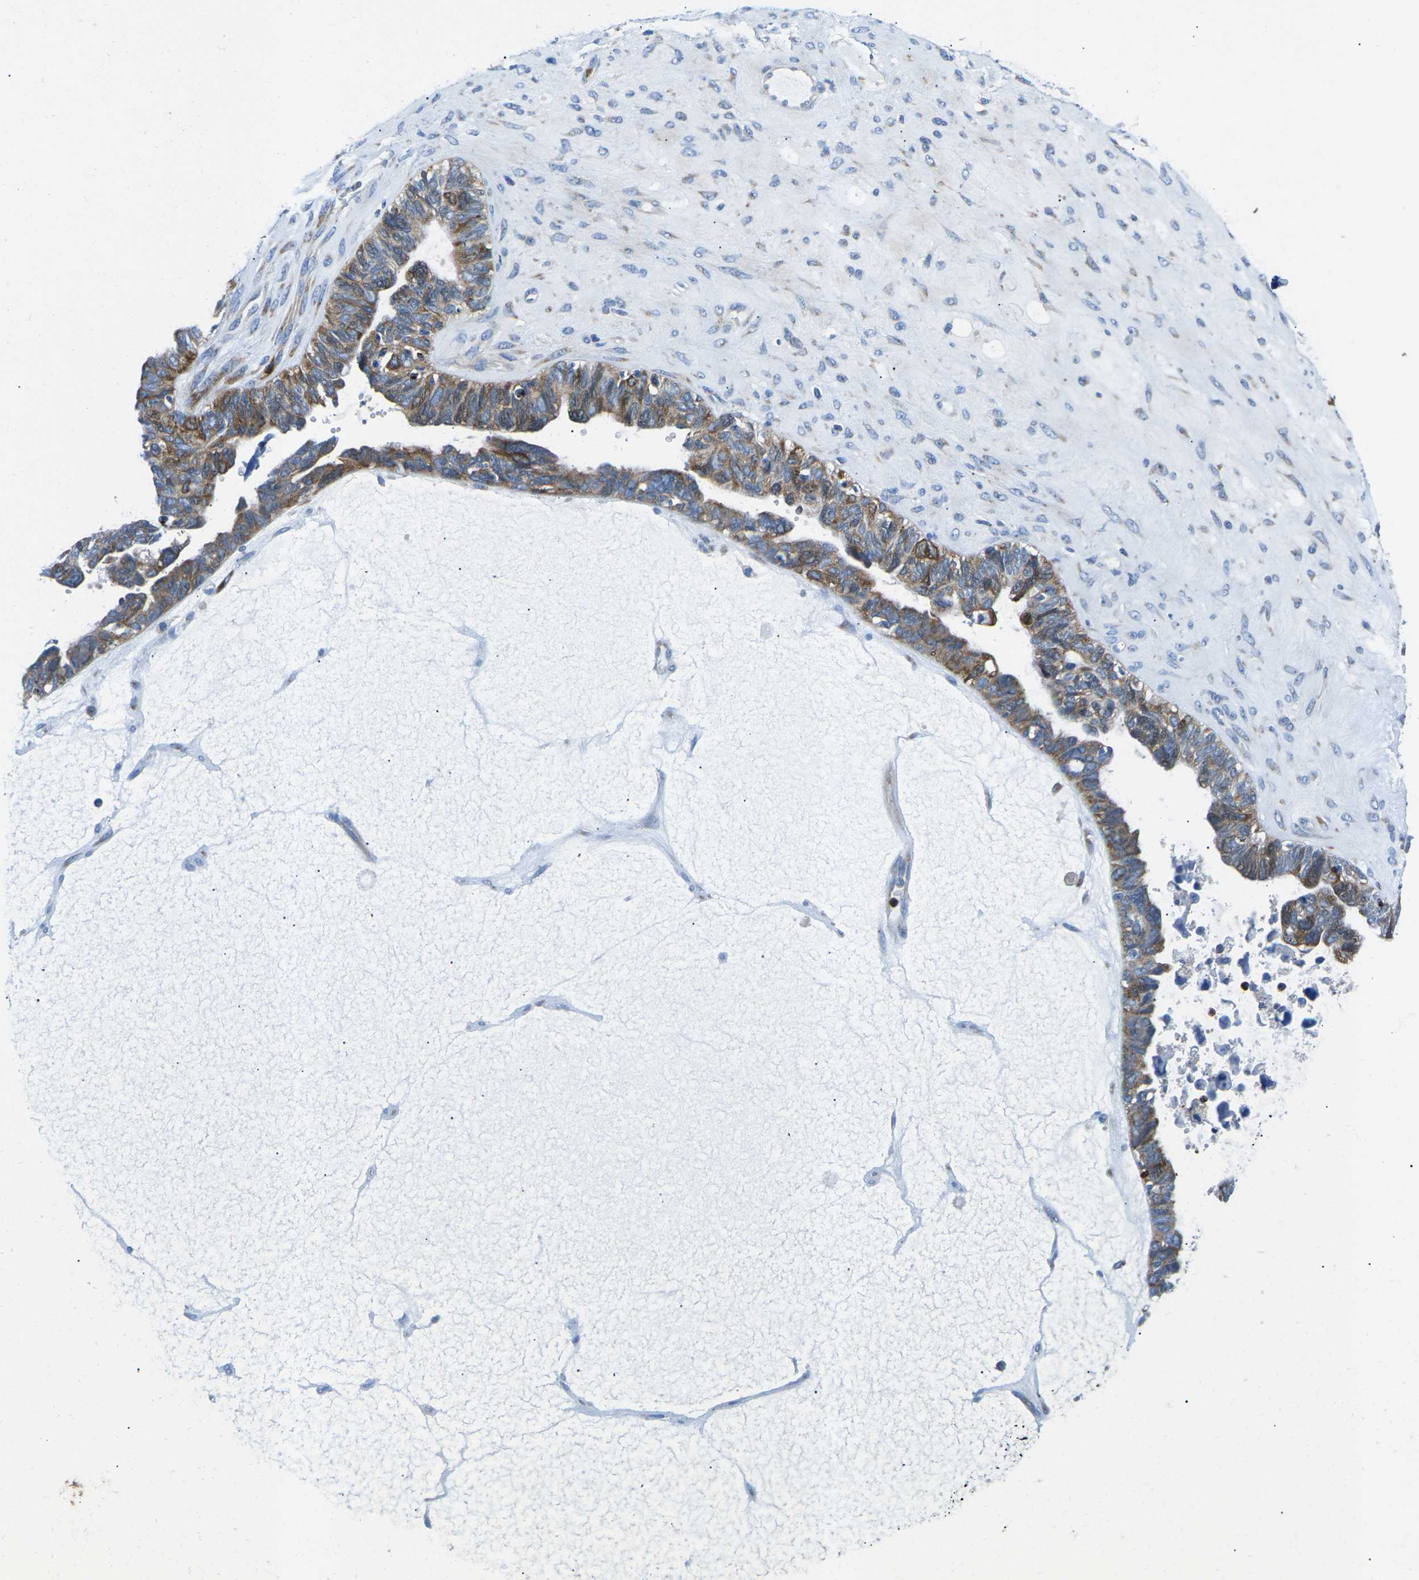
{"staining": {"intensity": "moderate", "quantity": "25%-75%", "location": "cytoplasmic/membranous"}, "tissue": "ovarian cancer", "cell_type": "Tumor cells", "image_type": "cancer", "snomed": [{"axis": "morphology", "description": "Cystadenocarcinoma, serous, NOS"}, {"axis": "topography", "description": "Ovary"}], "caption": "Immunohistochemistry (IHC) photomicrograph of human serous cystadenocarcinoma (ovarian) stained for a protein (brown), which demonstrates medium levels of moderate cytoplasmic/membranous expression in approximately 25%-75% of tumor cells.", "gene": "MC4R", "patient": {"sex": "female", "age": 79}}